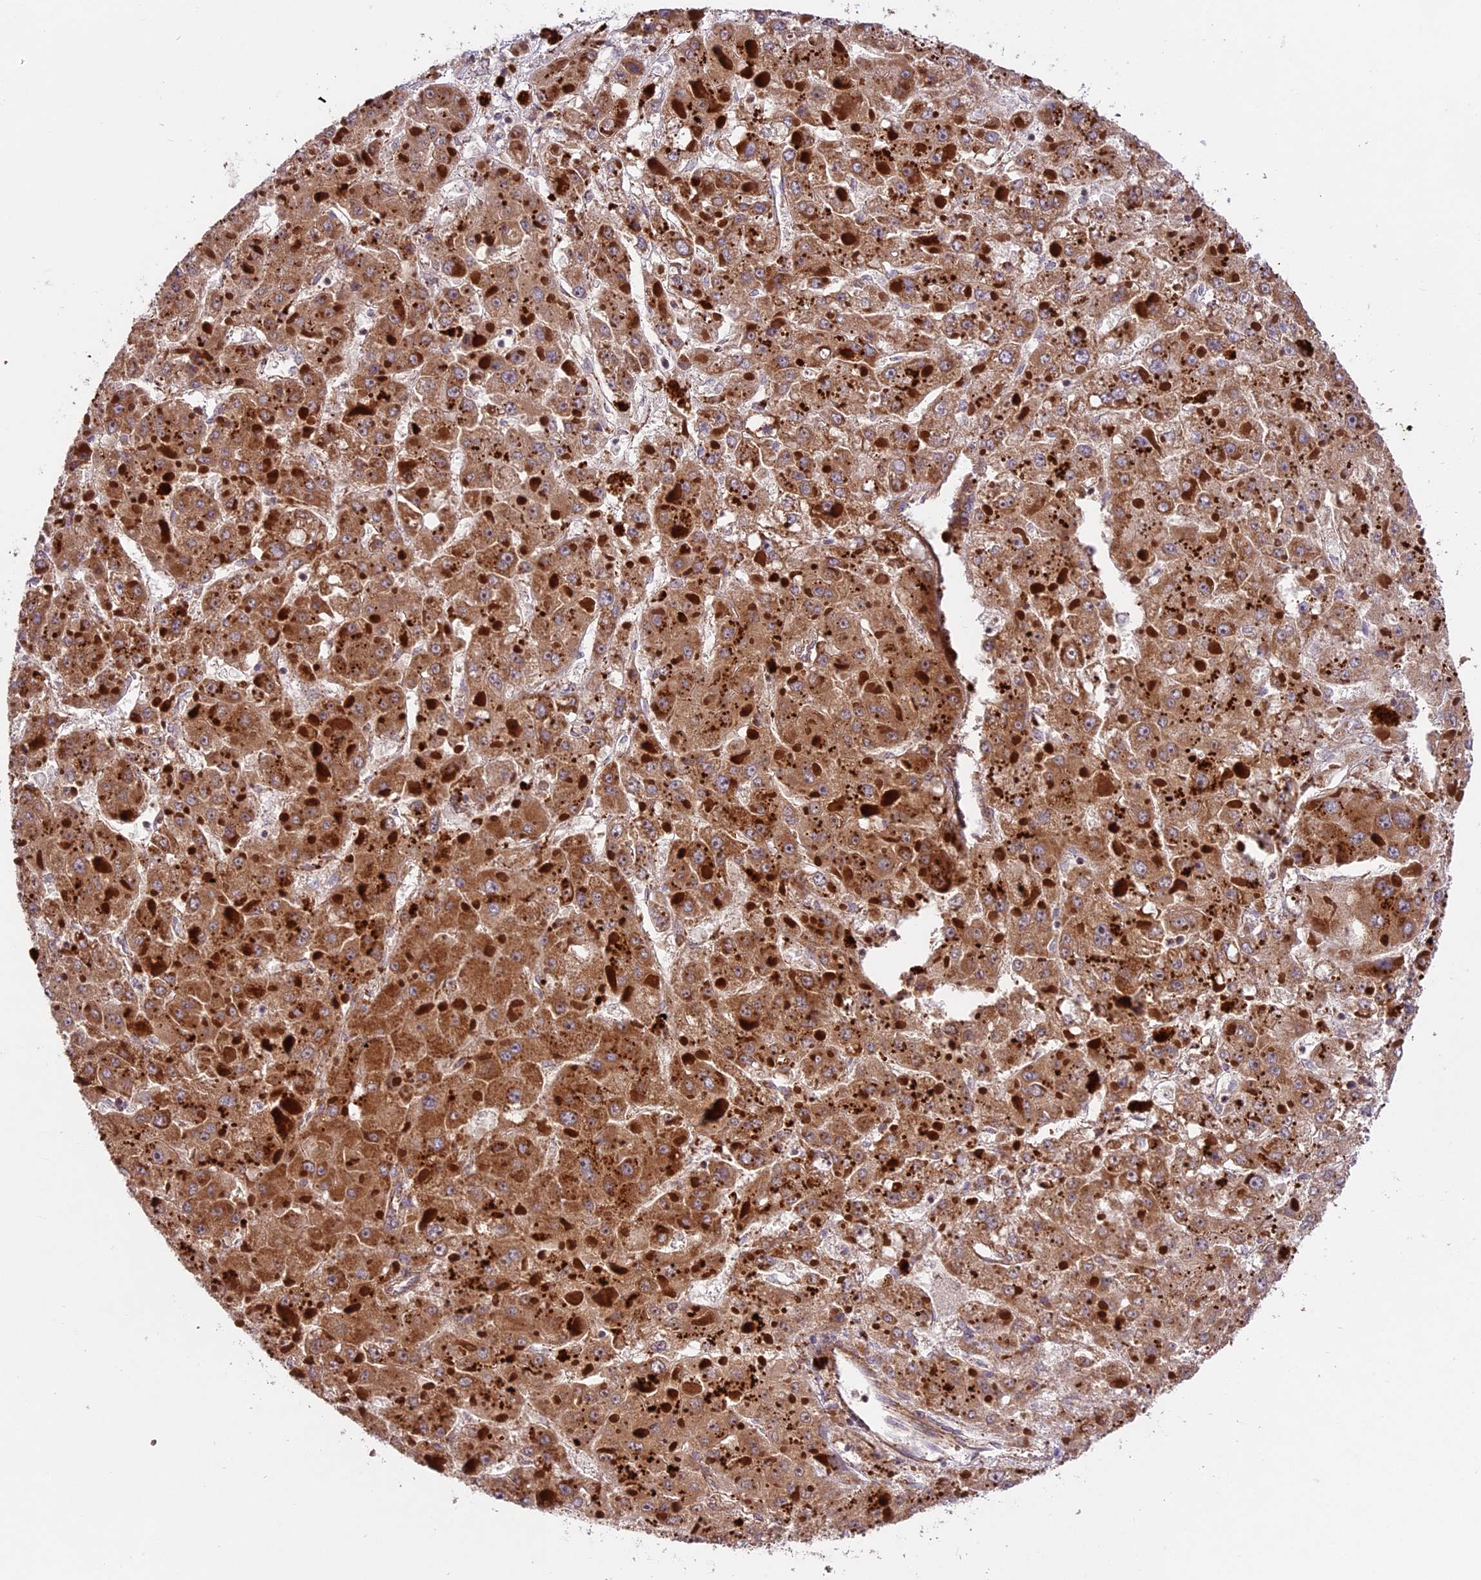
{"staining": {"intensity": "strong", "quantity": ">75%", "location": "cytoplasmic/membranous"}, "tissue": "liver cancer", "cell_type": "Tumor cells", "image_type": "cancer", "snomed": [{"axis": "morphology", "description": "Carcinoma, Hepatocellular, NOS"}, {"axis": "topography", "description": "Liver"}], "caption": "Protein staining exhibits strong cytoplasmic/membranous expression in about >75% of tumor cells in hepatocellular carcinoma (liver).", "gene": "NDUFA8", "patient": {"sex": "female", "age": 73}}